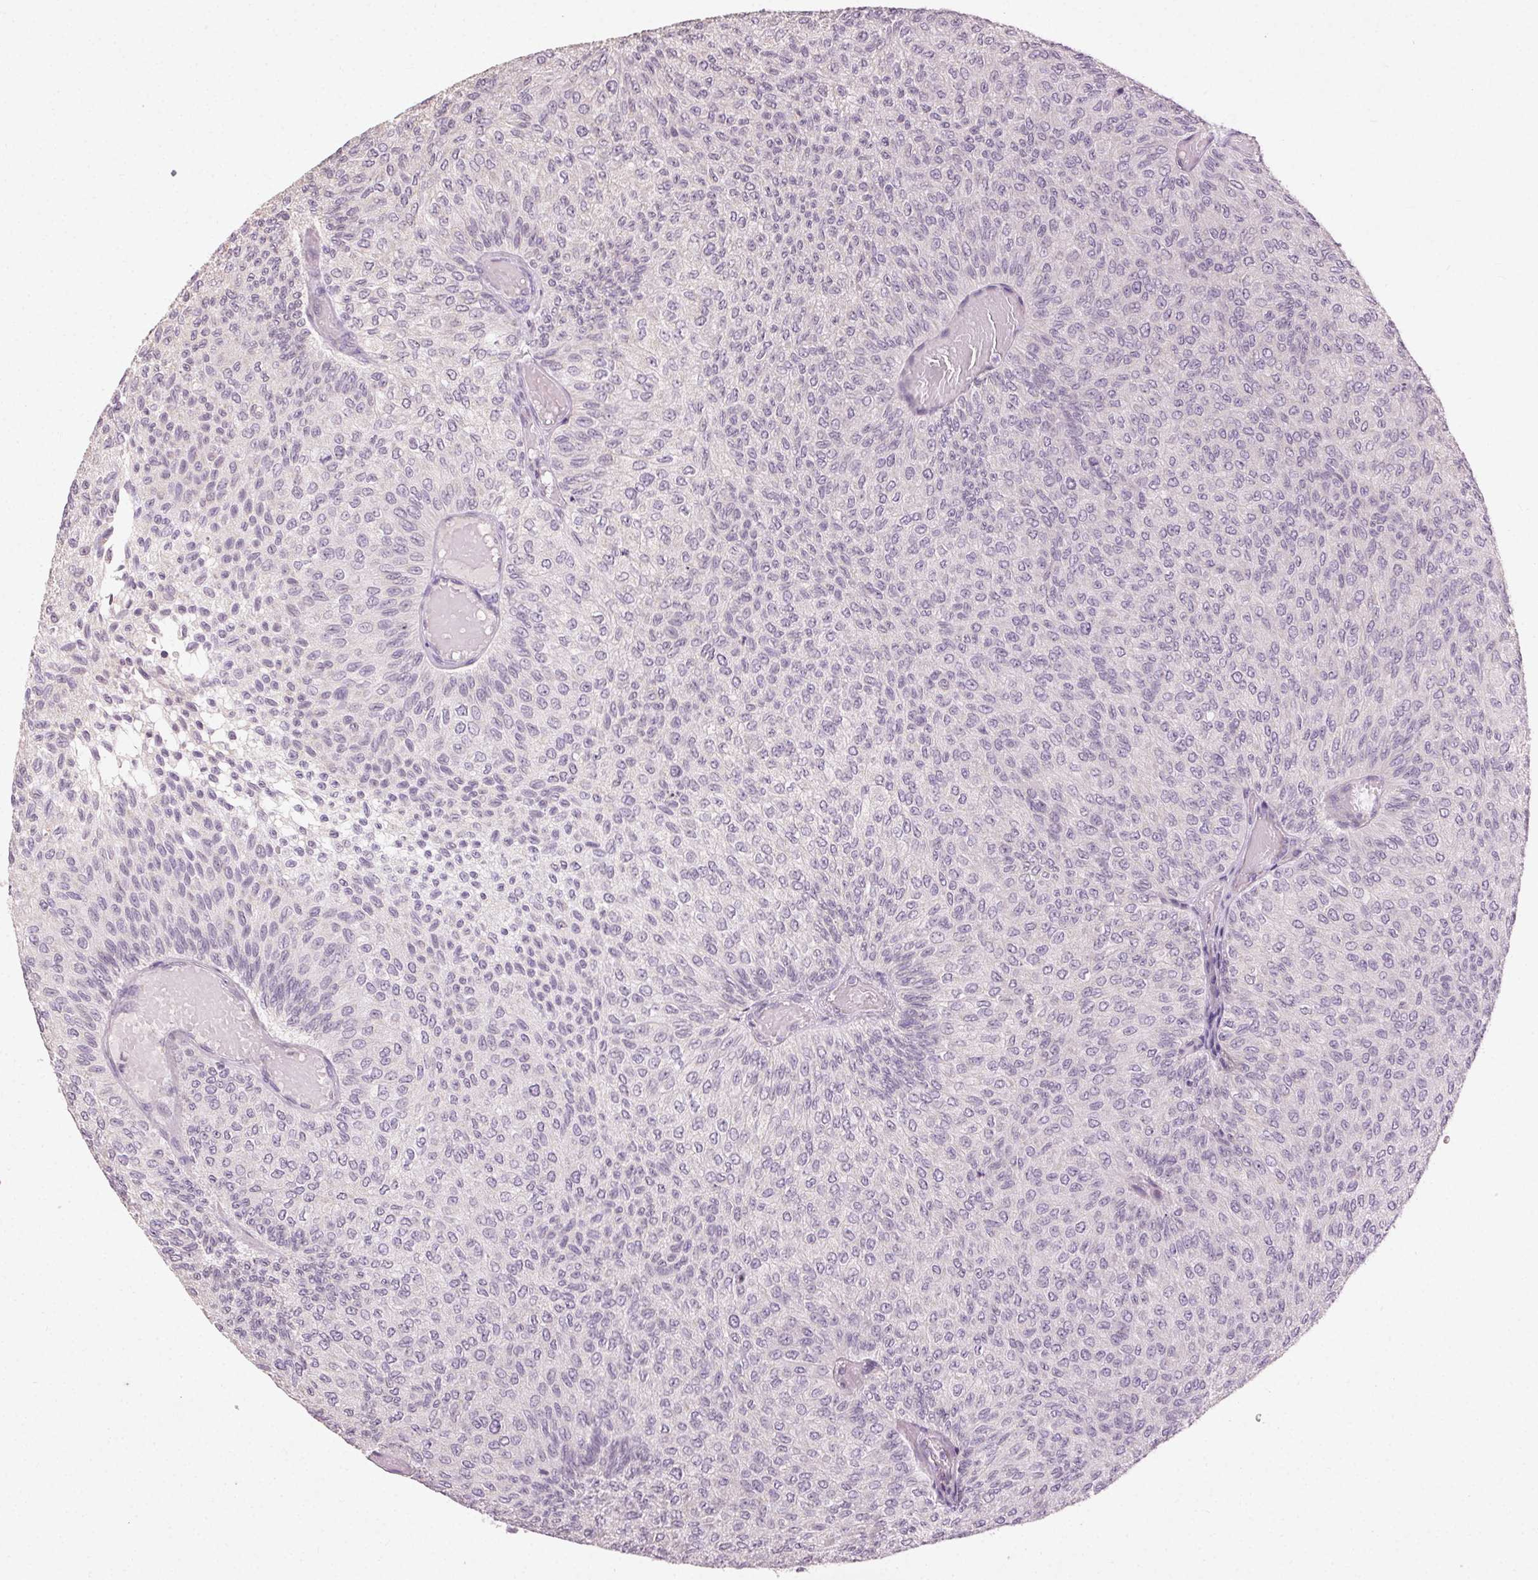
{"staining": {"intensity": "negative", "quantity": "none", "location": "none"}, "tissue": "urothelial cancer", "cell_type": "Tumor cells", "image_type": "cancer", "snomed": [{"axis": "morphology", "description": "Urothelial carcinoma, Low grade"}, {"axis": "topography", "description": "Urinary bladder"}], "caption": "There is no significant positivity in tumor cells of urothelial cancer.", "gene": "CLTRN", "patient": {"sex": "male", "age": 78}}